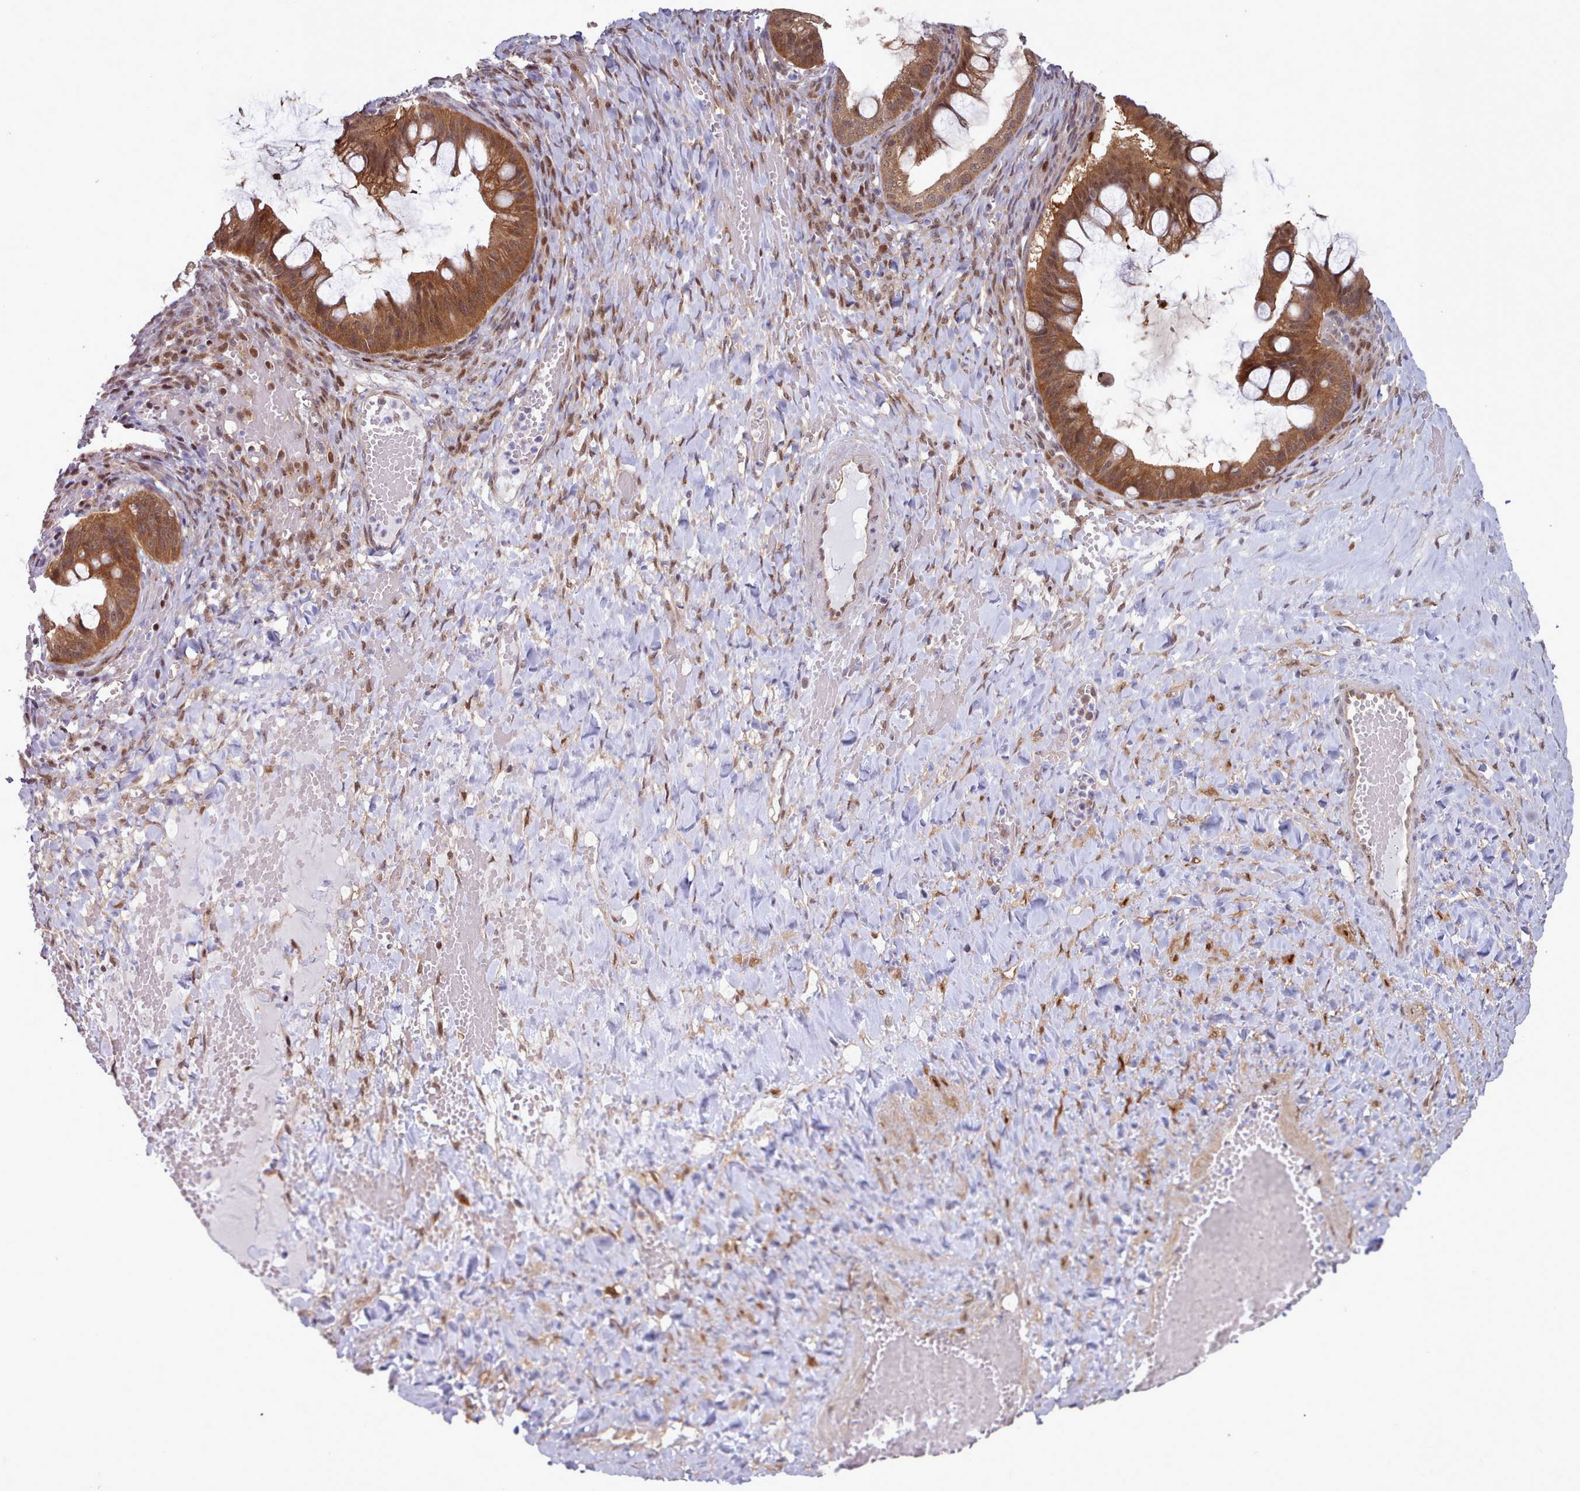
{"staining": {"intensity": "strong", "quantity": ">75%", "location": "cytoplasmic/membranous,nuclear"}, "tissue": "ovarian cancer", "cell_type": "Tumor cells", "image_type": "cancer", "snomed": [{"axis": "morphology", "description": "Cystadenocarcinoma, mucinous, NOS"}, {"axis": "topography", "description": "Ovary"}], "caption": "The immunohistochemical stain labels strong cytoplasmic/membranous and nuclear staining in tumor cells of mucinous cystadenocarcinoma (ovarian) tissue.", "gene": "CES3", "patient": {"sex": "female", "age": 73}}